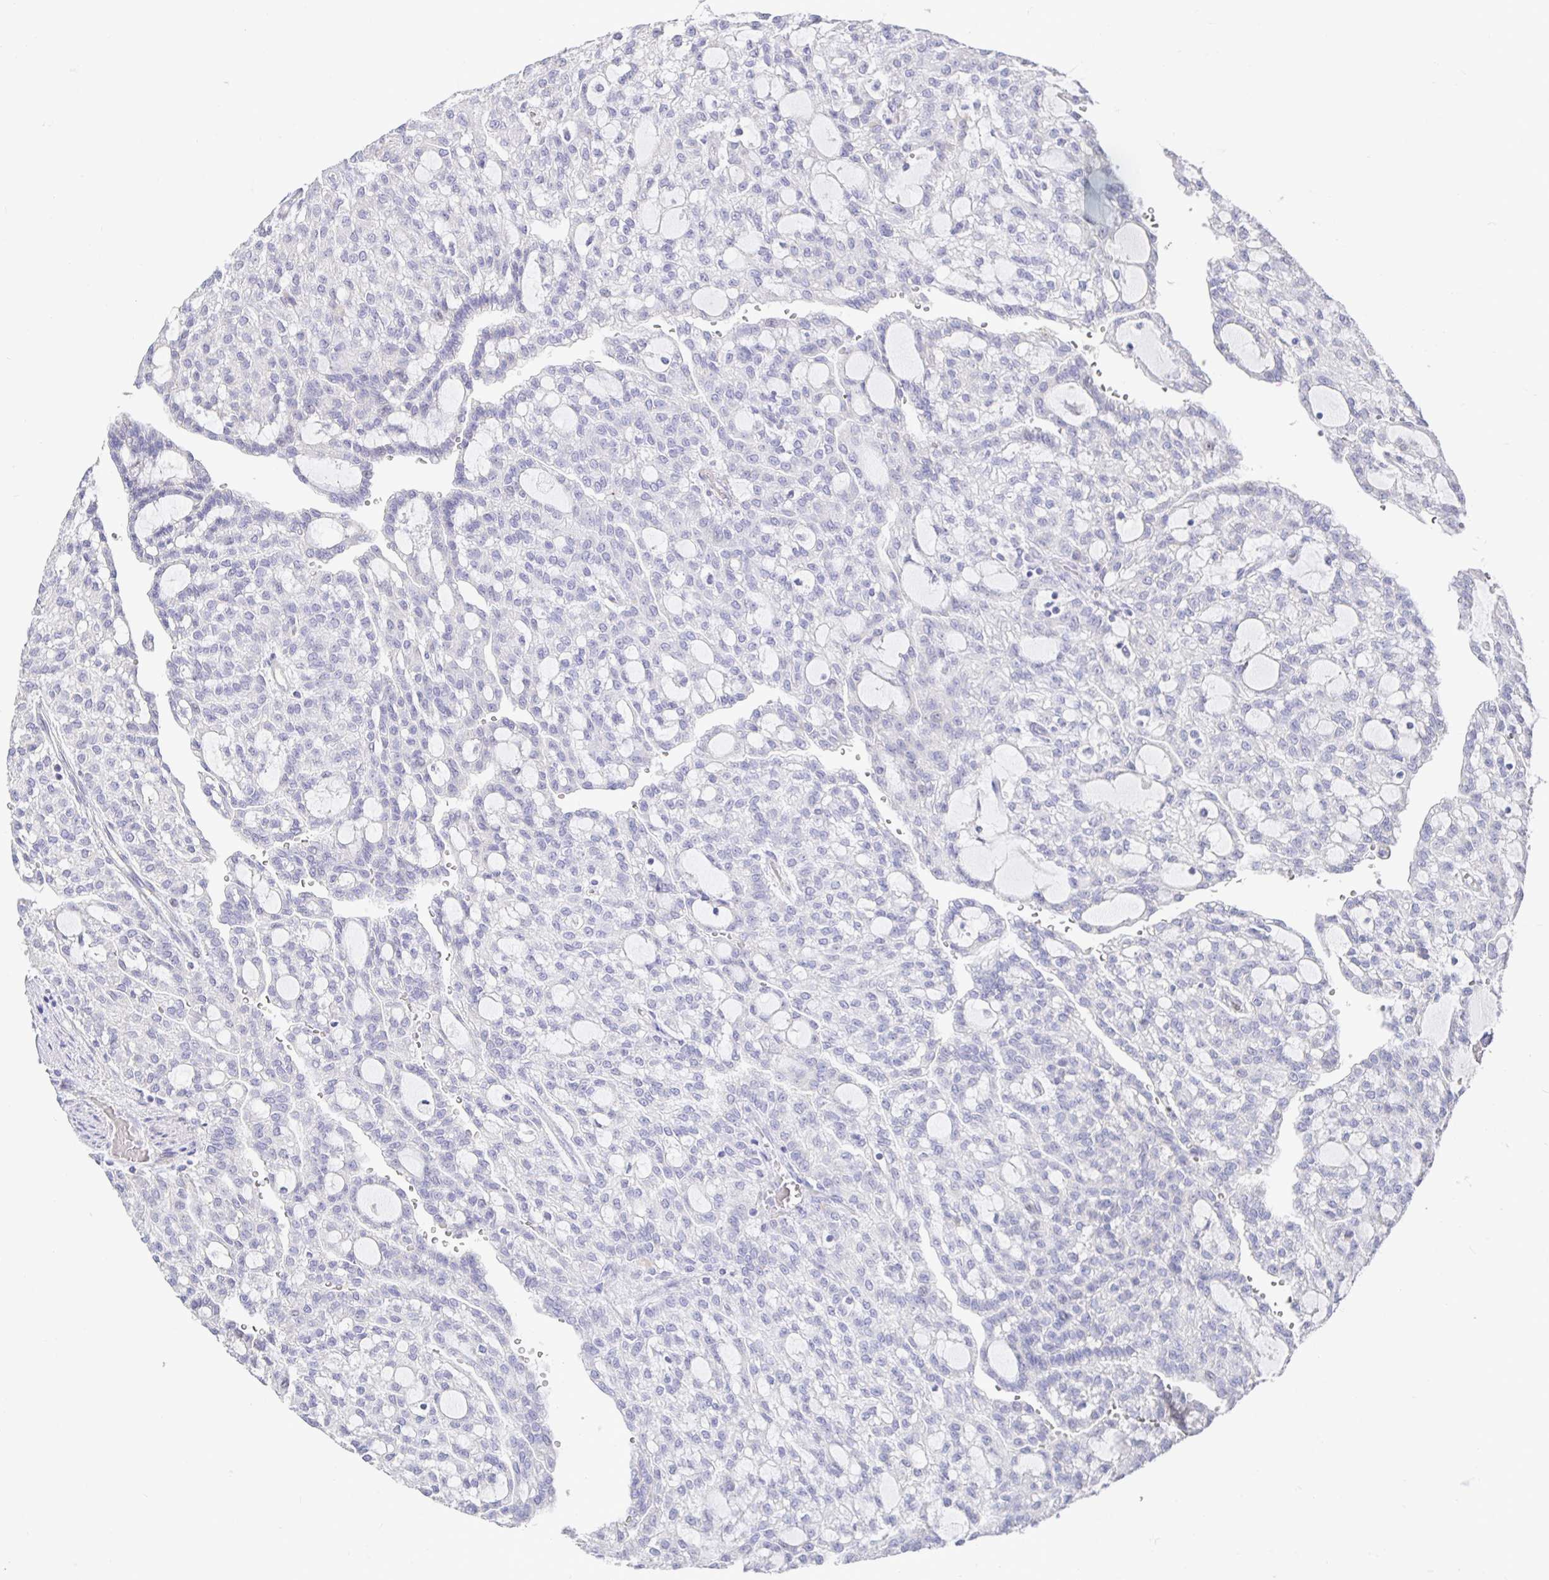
{"staining": {"intensity": "negative", "quantity": "none", "location": "none"}, "tissue": "renal cancer", "cell_type": "Tumor cells", "image_type": "cancer", "snomed": [{"axis": "morphology", "description": "Adenocarcinoma, NOS"}, {"axis": "topography", "description": "Kidney"}], "caption": "Immunohistochemical staining of human renal adenocarcinoma reveals no significant positivity in tumor cells.", "gene": "CIT", "patient": {"sex": "male", "age": 63}}